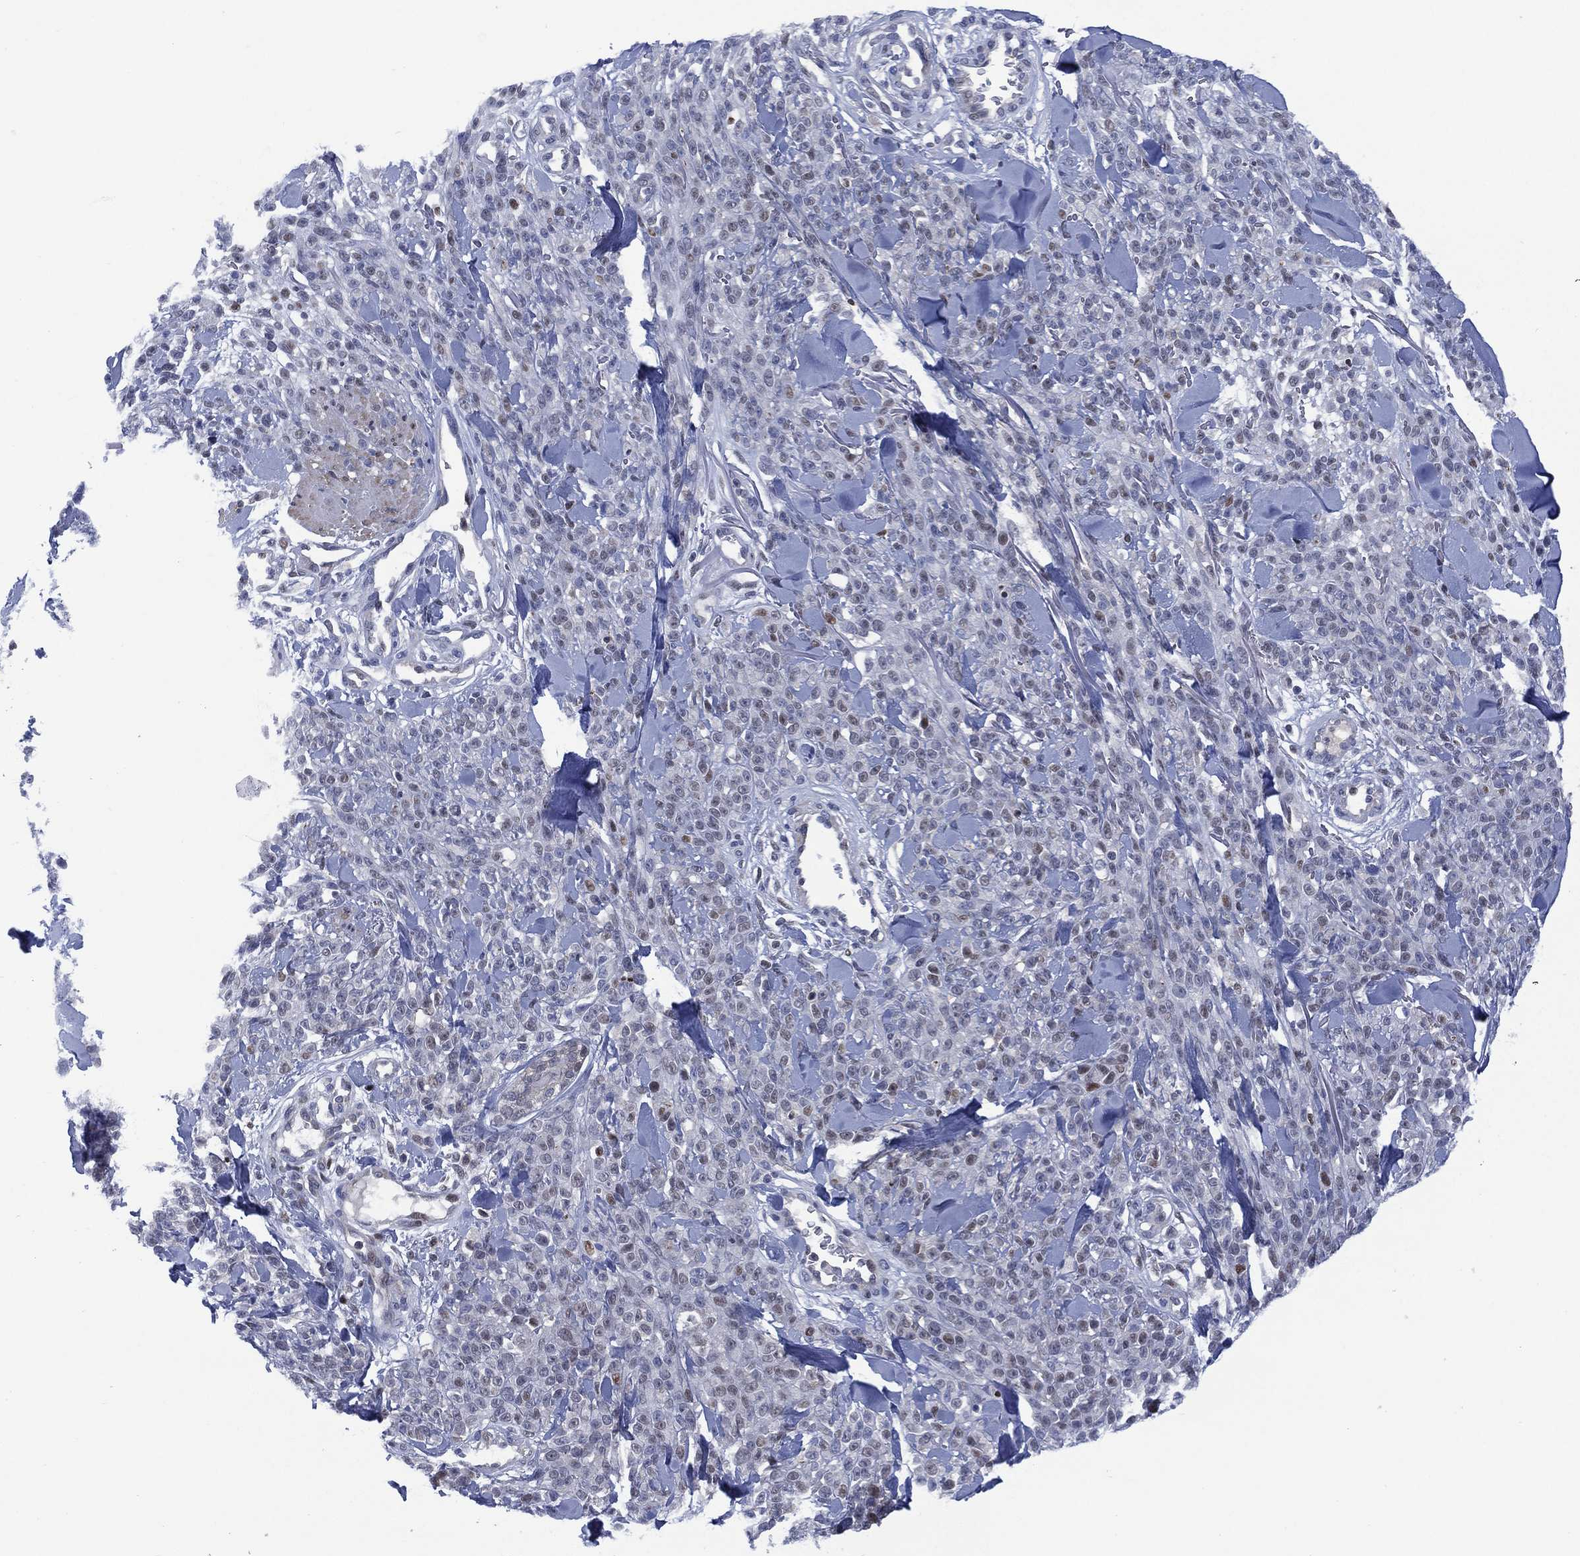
{"staining": {"intensity": "moderate", "quantity": "<25%", "location": "nuclear"}, "tissue": "melanoma", "cell_type": "Tumor cells", "image_type": "cancer", "snomed": [{"axis": "morphology", "description": "Malignant melanoma, NOS"}, {"axis": "topography", "description": "Skin"}, {"axis": "topography", "description": "Skin of trunk"}], "caption": "High-magnification brightfield microscopy of melanoma stained with DAB (brown) and counterstained with hematoxylin (blue). tumor cells exhibit moderate nuclear staining is appreciated in approximately<25% of cells. (Brightfield microscopy of DAB IHC at high magnification).", "gene": "SLC4A4", "patient": {"sex": "male", "age": 74}}